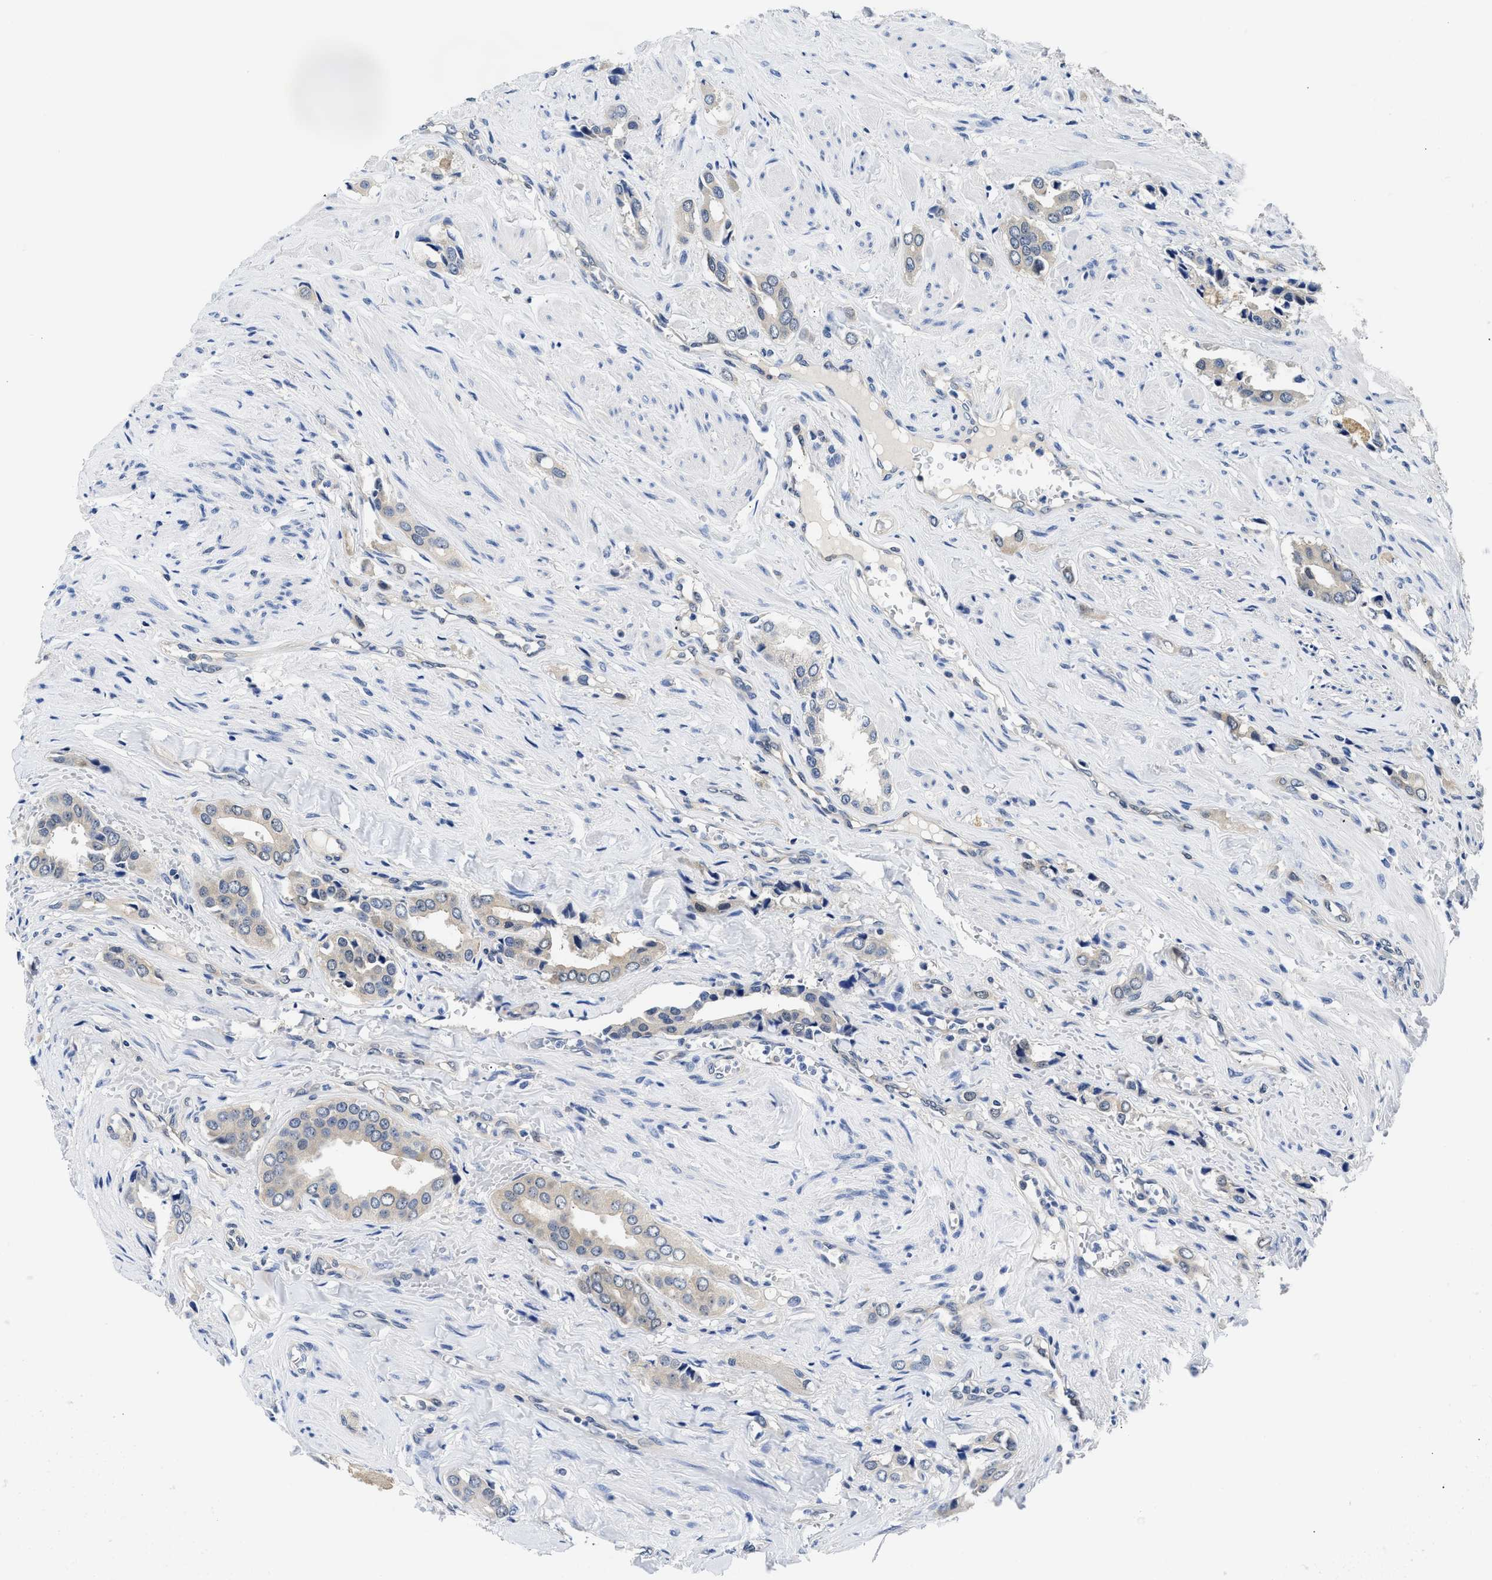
{"staining": {"intensity": "negative", "quantity": "none", "location": "none"}, "tissue": "prostate cancer", "cell_type": "Tumor cells", "image_type": "cancer", "snomed": [{"axis": "morphology", "description": "Adenocarcinoma, High grade"}, {"axis": "topography", "description": "Prostate"}], "caption": "This is a photomicrograph of immunohistochemistry (IHC) staining of high-grade adenocarcinoma (prostate), which shows no positivity in tumor cells. (DAB immunohistochemistry, high magnification).", "gene": "XPO5", "patient": {"sex": "male", "age": 52}}